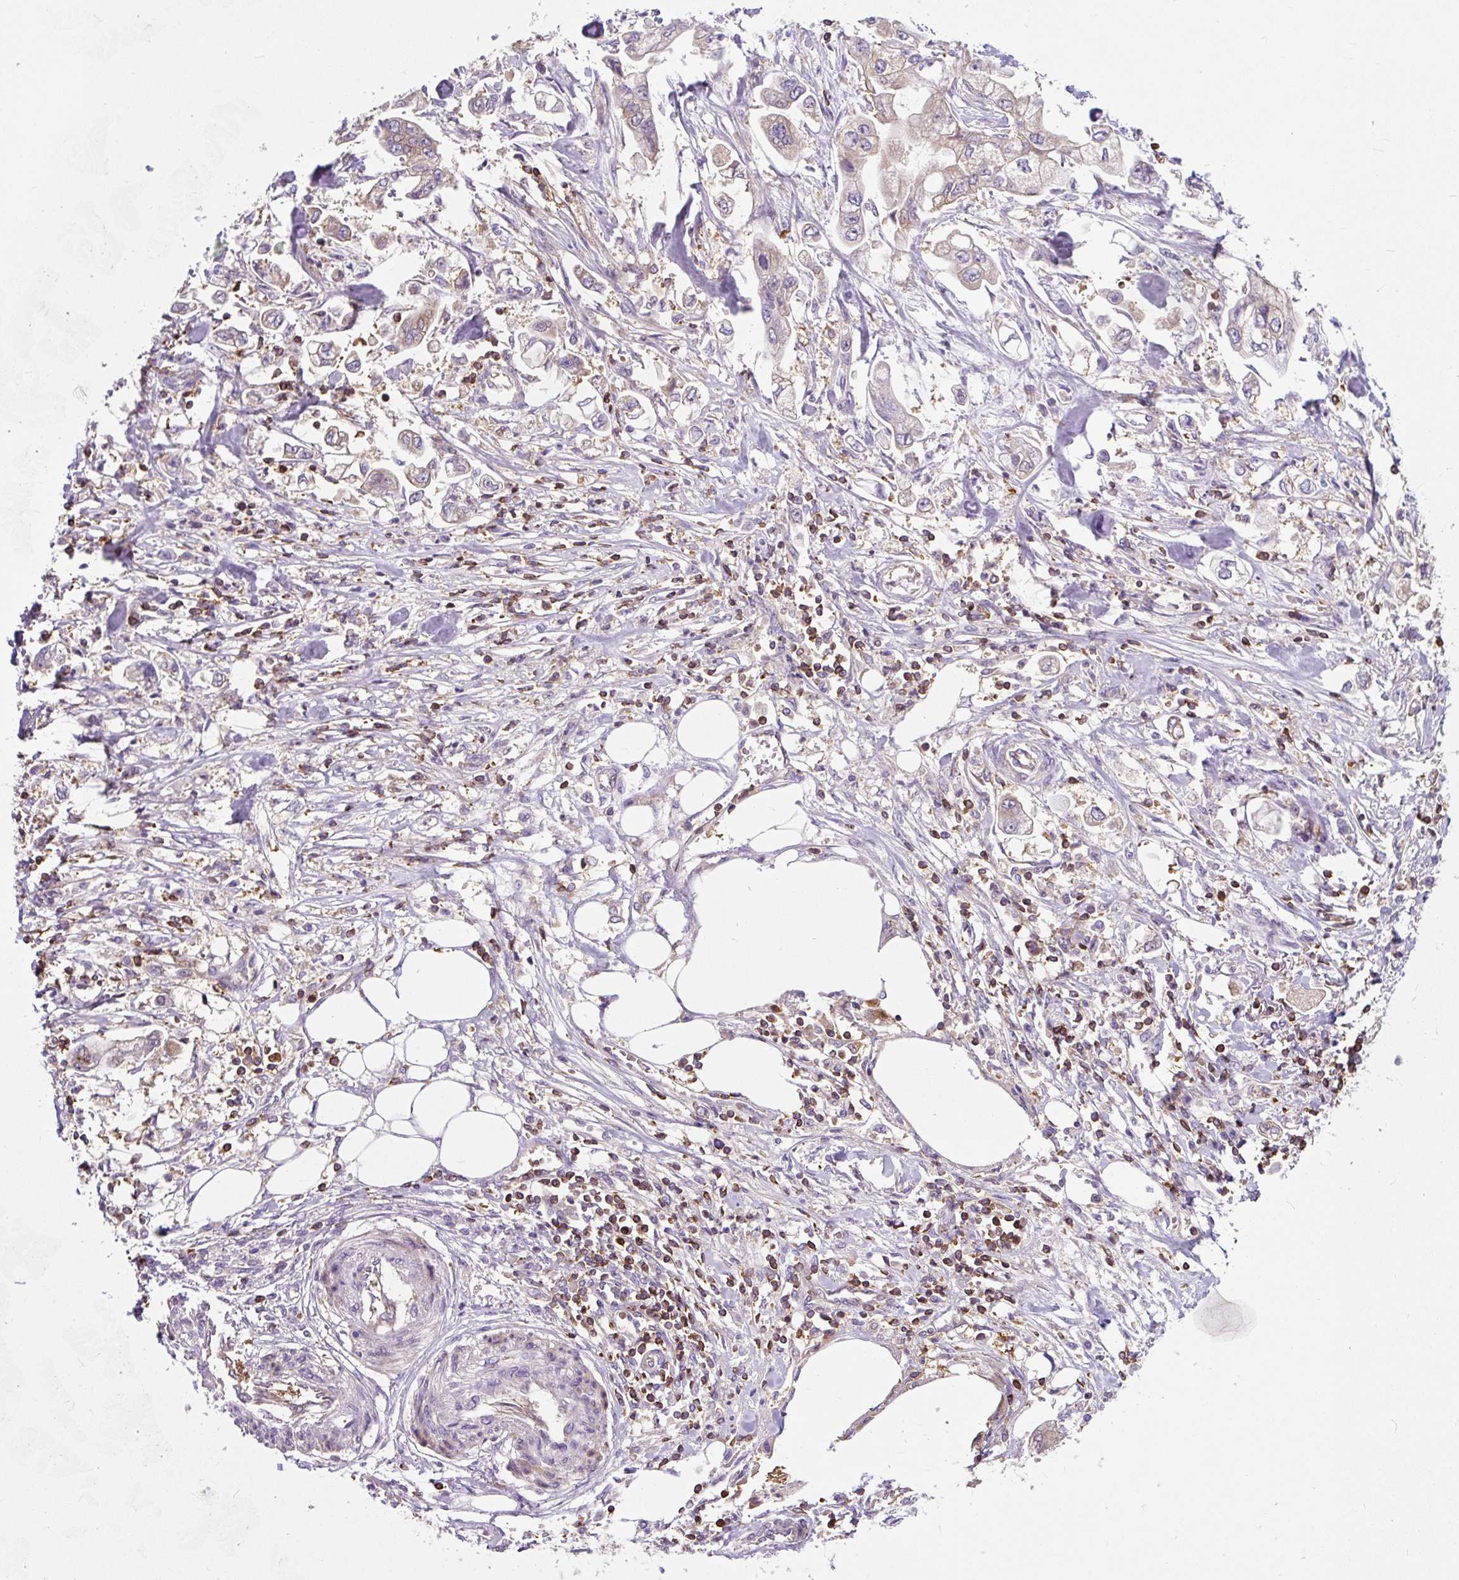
{"staining": {"intensity": "weak", "quantity": "25%-75%", "location": "cytoplasmic/membranous"}, "tissue": "stomach cancer", "cell_type": "Tumor cells", "image_type": "cancer", "snomed": [{"axis": "morphology", "description": "Adenocarcinoma, NOS"}, {"axis": "topography", "description": "Stomach"}], "caption": "IHC (DAB (3,3'-diaminobenzidine)) staining of stomach cancer demonstrates weak cytoplasmic/membranous protein expression in about 25%-75% of tumor cells.", "gene": "CISD3", "patient": {"sex": "male", "age": 62}}